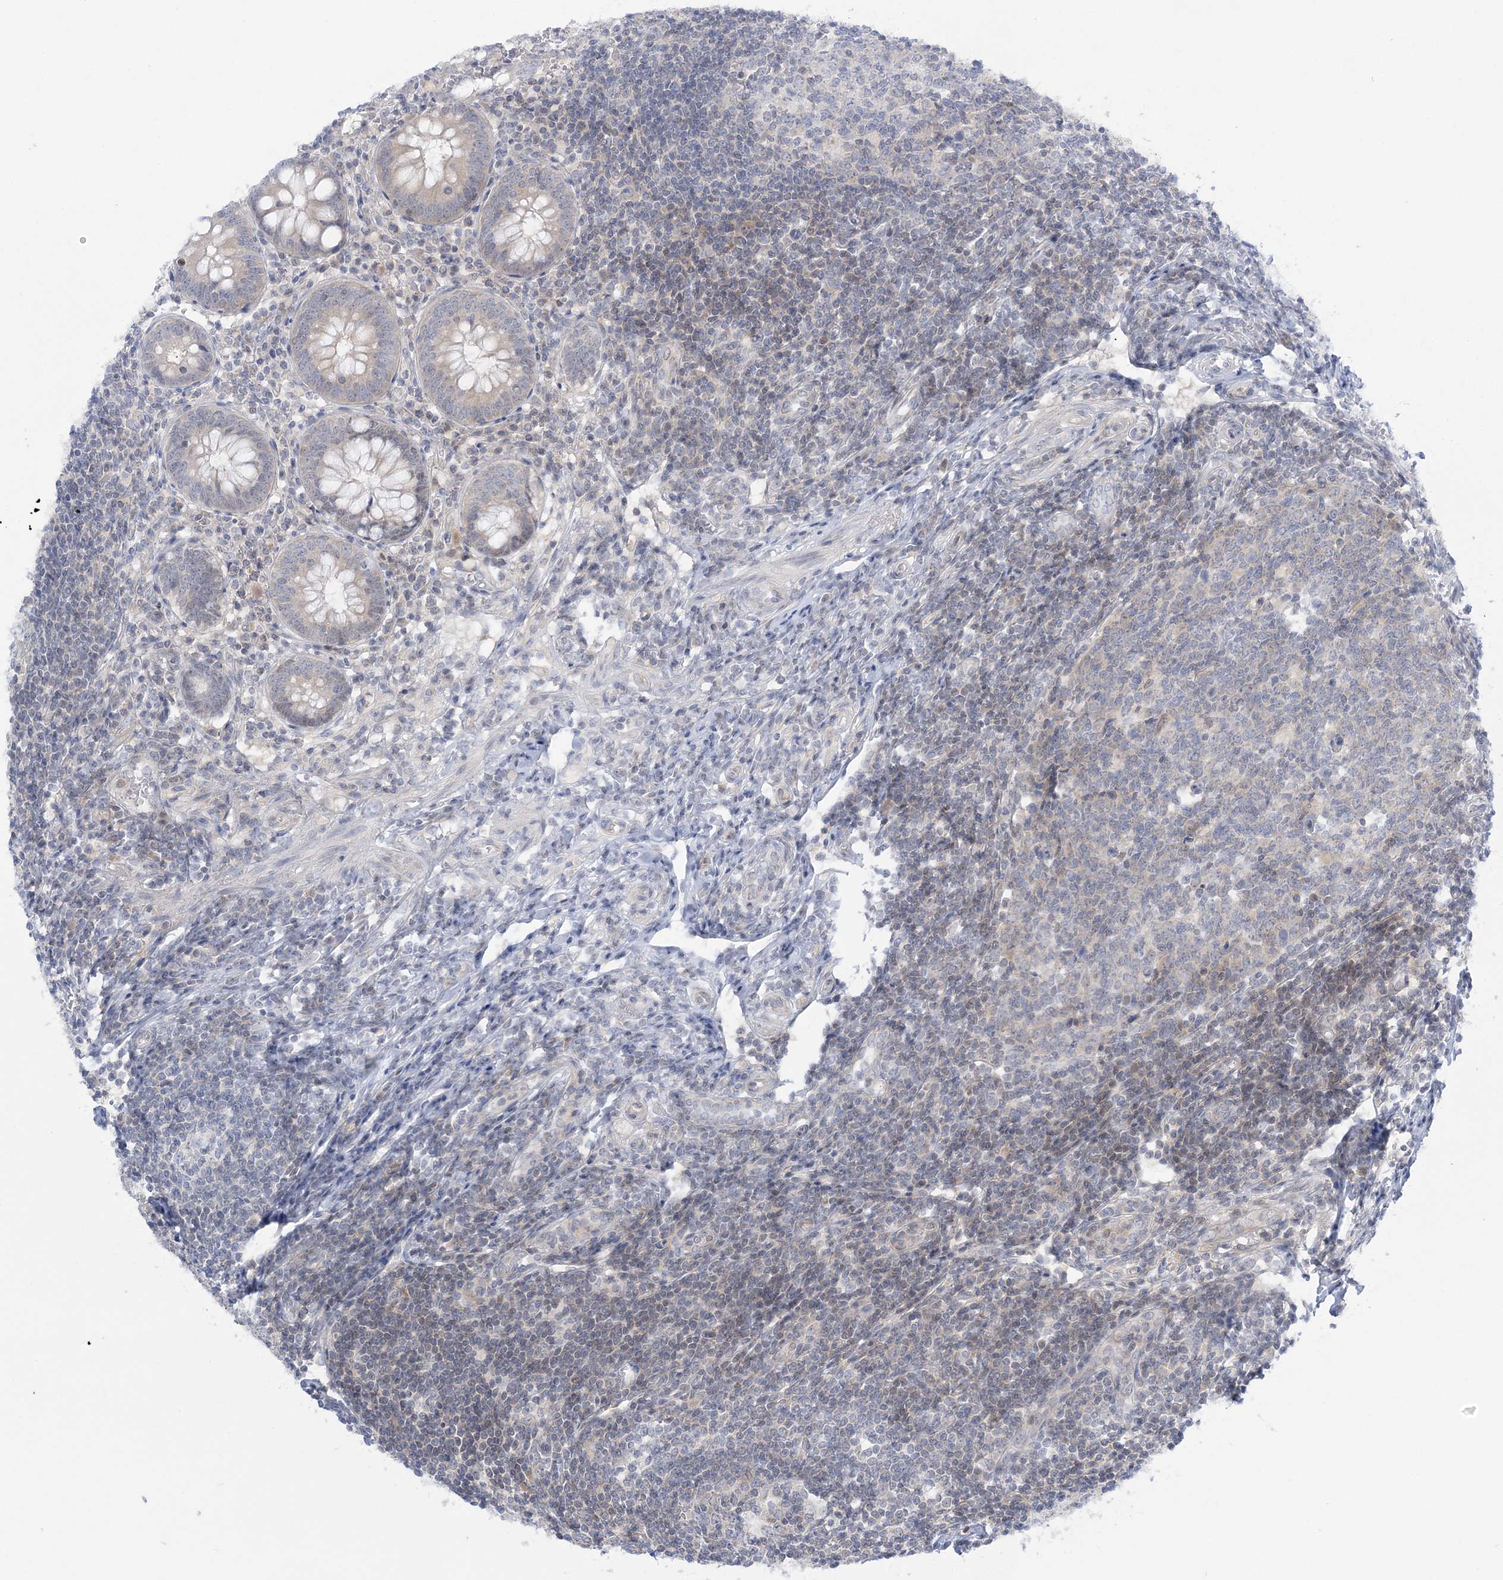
{"staining": {"intensity": "moderate", "quantity": "25%-75%", "location": "cytoplasmic/membranous"}, "tissue": "appendix", "cell_type": "Glandular cells", "image_type": "normal", "snomed": [{"axis": "morphology", "description": "Normal tissue, NOS"}, {"axis": "topography", "description": "Appendix"}], "caption": "Unremarkable appendix was stained to show a protein in brown. There is medium levels of moderate cytoplasmic/membranous staining in approximately 25%-75% of glandular cells.", "gene": "THADA", "patient": {"sex": "female", "age": 54}}